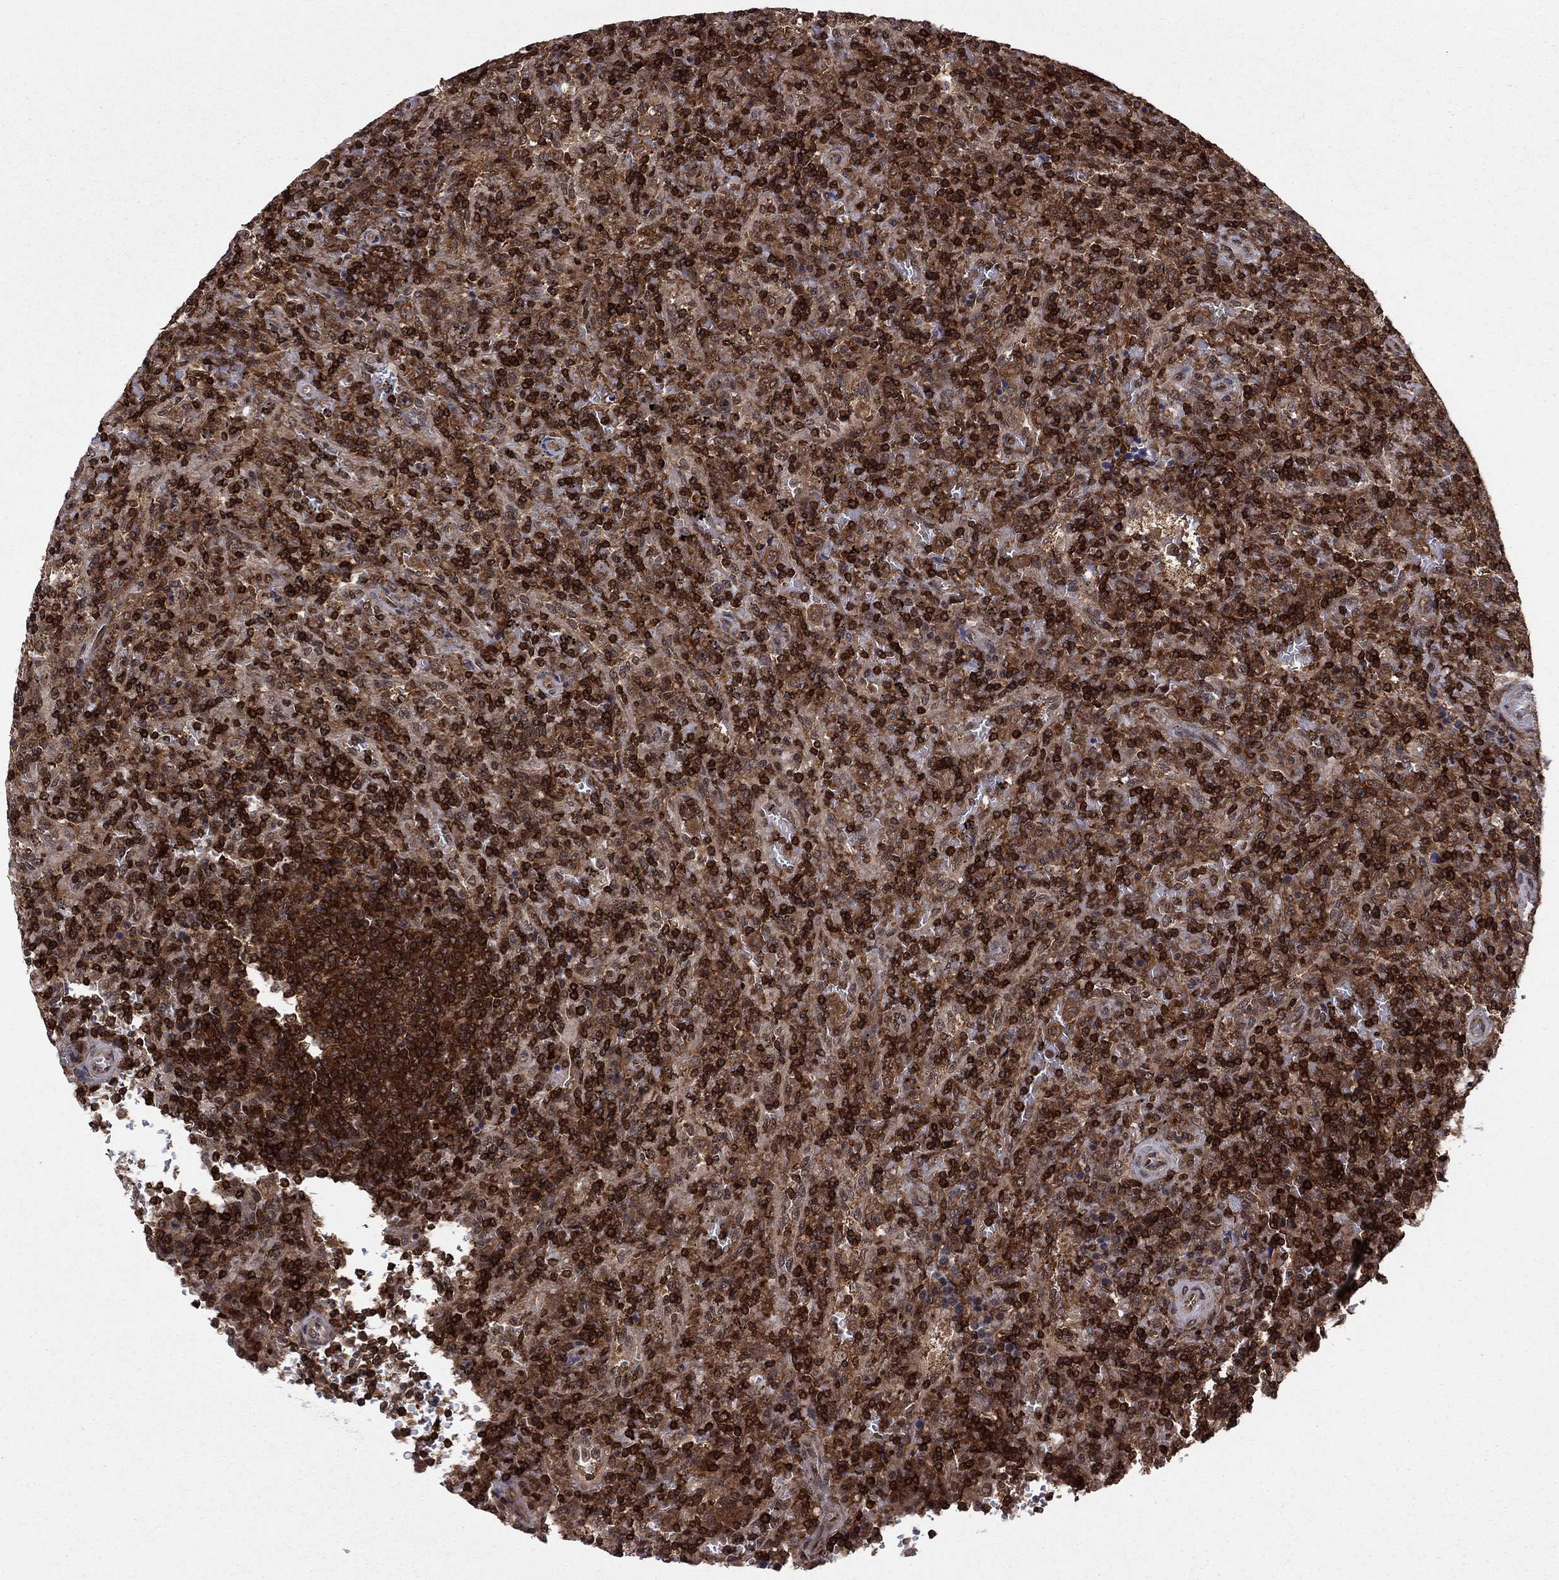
{"staining": {"intensity": "strong", "quantity": ">75%", "location": "cytoplasmic/membranous,nuclear"}, "tissue": "lymphoma", "cell_type": "Tumor cells", "image_type": "cancer", "snomed": [{"axis": "morphology", "description": "Malignant lymphoma, non-Hodgkin's type, Low grade"}, {"axis": "topography", "description": "Spleen"}], "caption": "Malignant lymphoma, non-Hodgkin's type (low-grade) stained for a protein shows strong cytoplasmic/membranous and nuclear positivity in tumor cells.", "gene": "SSX2IP", "patient": {"sex": "male", "age": 62}}